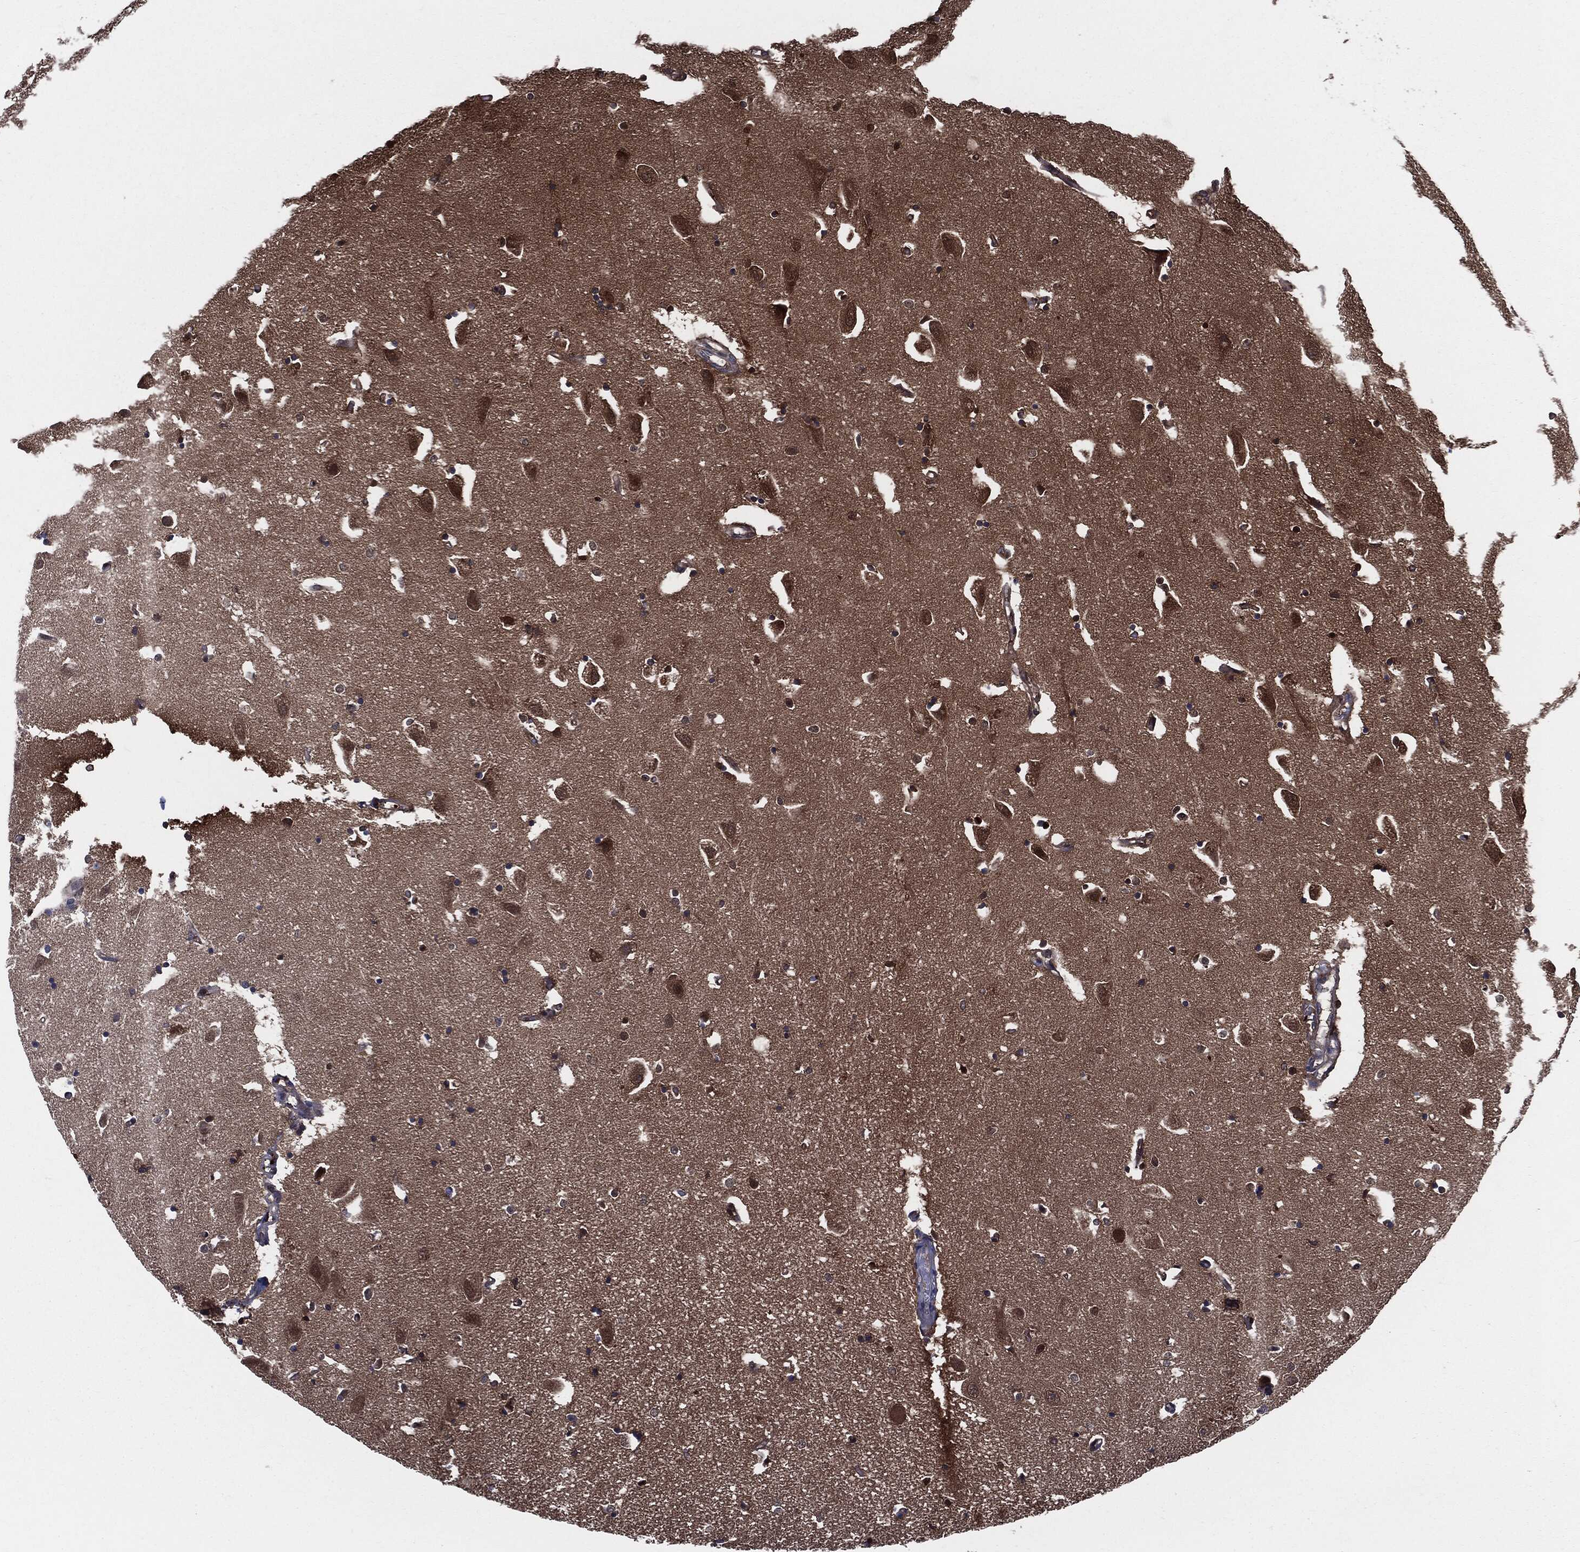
{"staining": {"intensity": "moderate", "quantity": "<25%", "location": "cytoplasmic/membranous"}, "tissue": "hippocampus", "cell_type": "Glial cells", "image_type": "normal", "snomed": [{"axis": "morphology", "description": "Normal tissue, NOS"}, {"axis": "topography", "description": "Lateral ventricle wall"}, {"axis": "topography", "description": "Hippocampus"}], "caption": "Hippocampus was stained to show a protein in brown. There is low levels of moderate cytoplasmic/membranous expression in approximately <25% of glial cells. The protein is shown in brown color, while the nuclei are stained blue.", "gene": "XPNPEP1", "patient": {"sex": "female", "age": 63}}